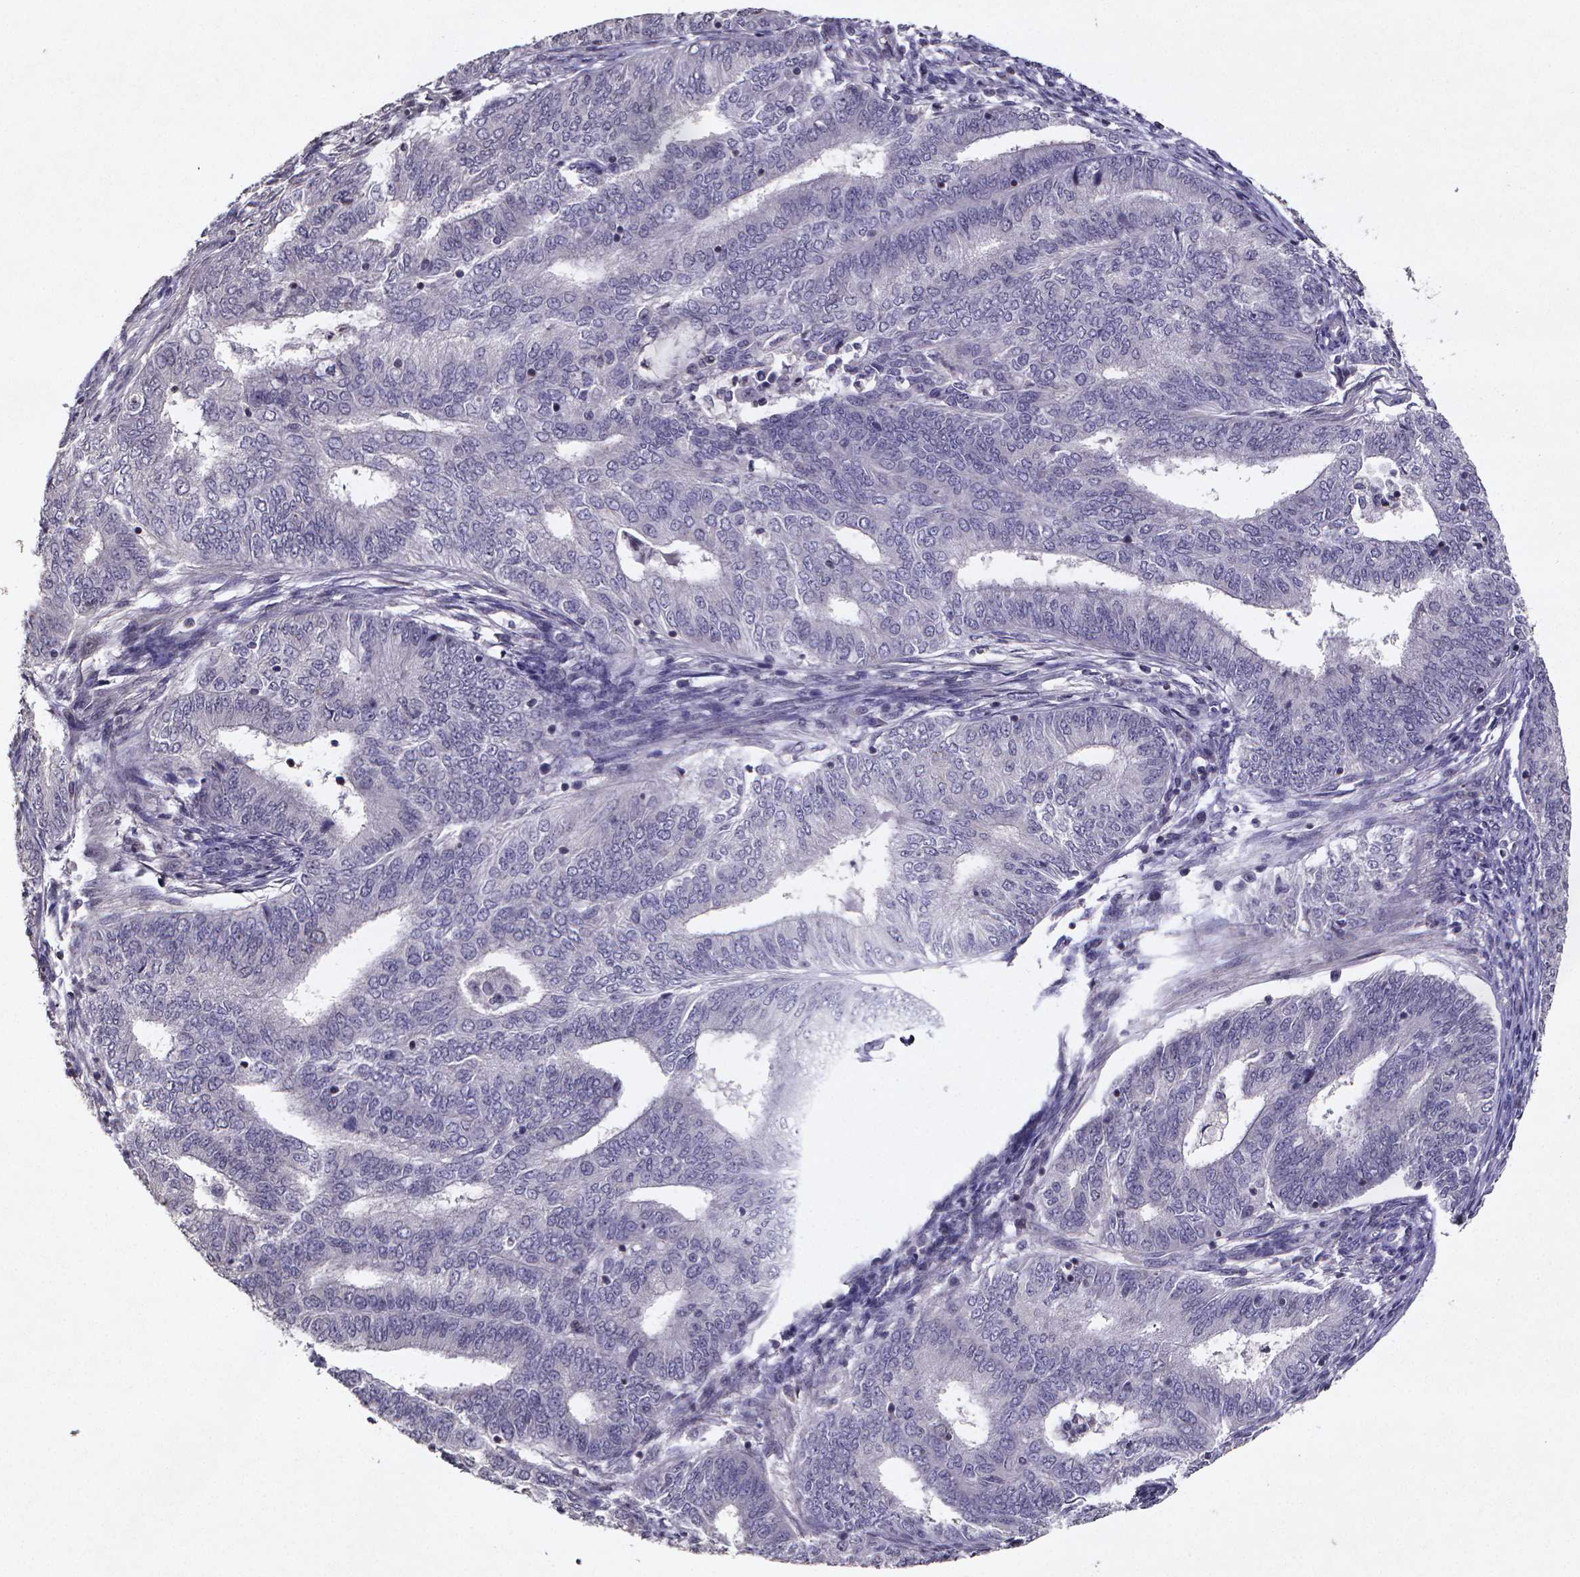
{"staining": {"intensity": "negative", "quantity": "none", "location": "none"}, "tissue": "endometrial cancer", "cell_type": "Tumor cells", "image_type": "cancer", "snomed": [{"axis": "morphology", "description": "Adenocarcinoma, NOS"}, {"axis": "topography", "description": "Endometrium"}], "caption": "Immunohistochemistry (IHC) of human endometrial adenocarcinoma shows no expression in tumor cells.", "gene": "TP73", "patient": {"sex": "female", "age": 62}}